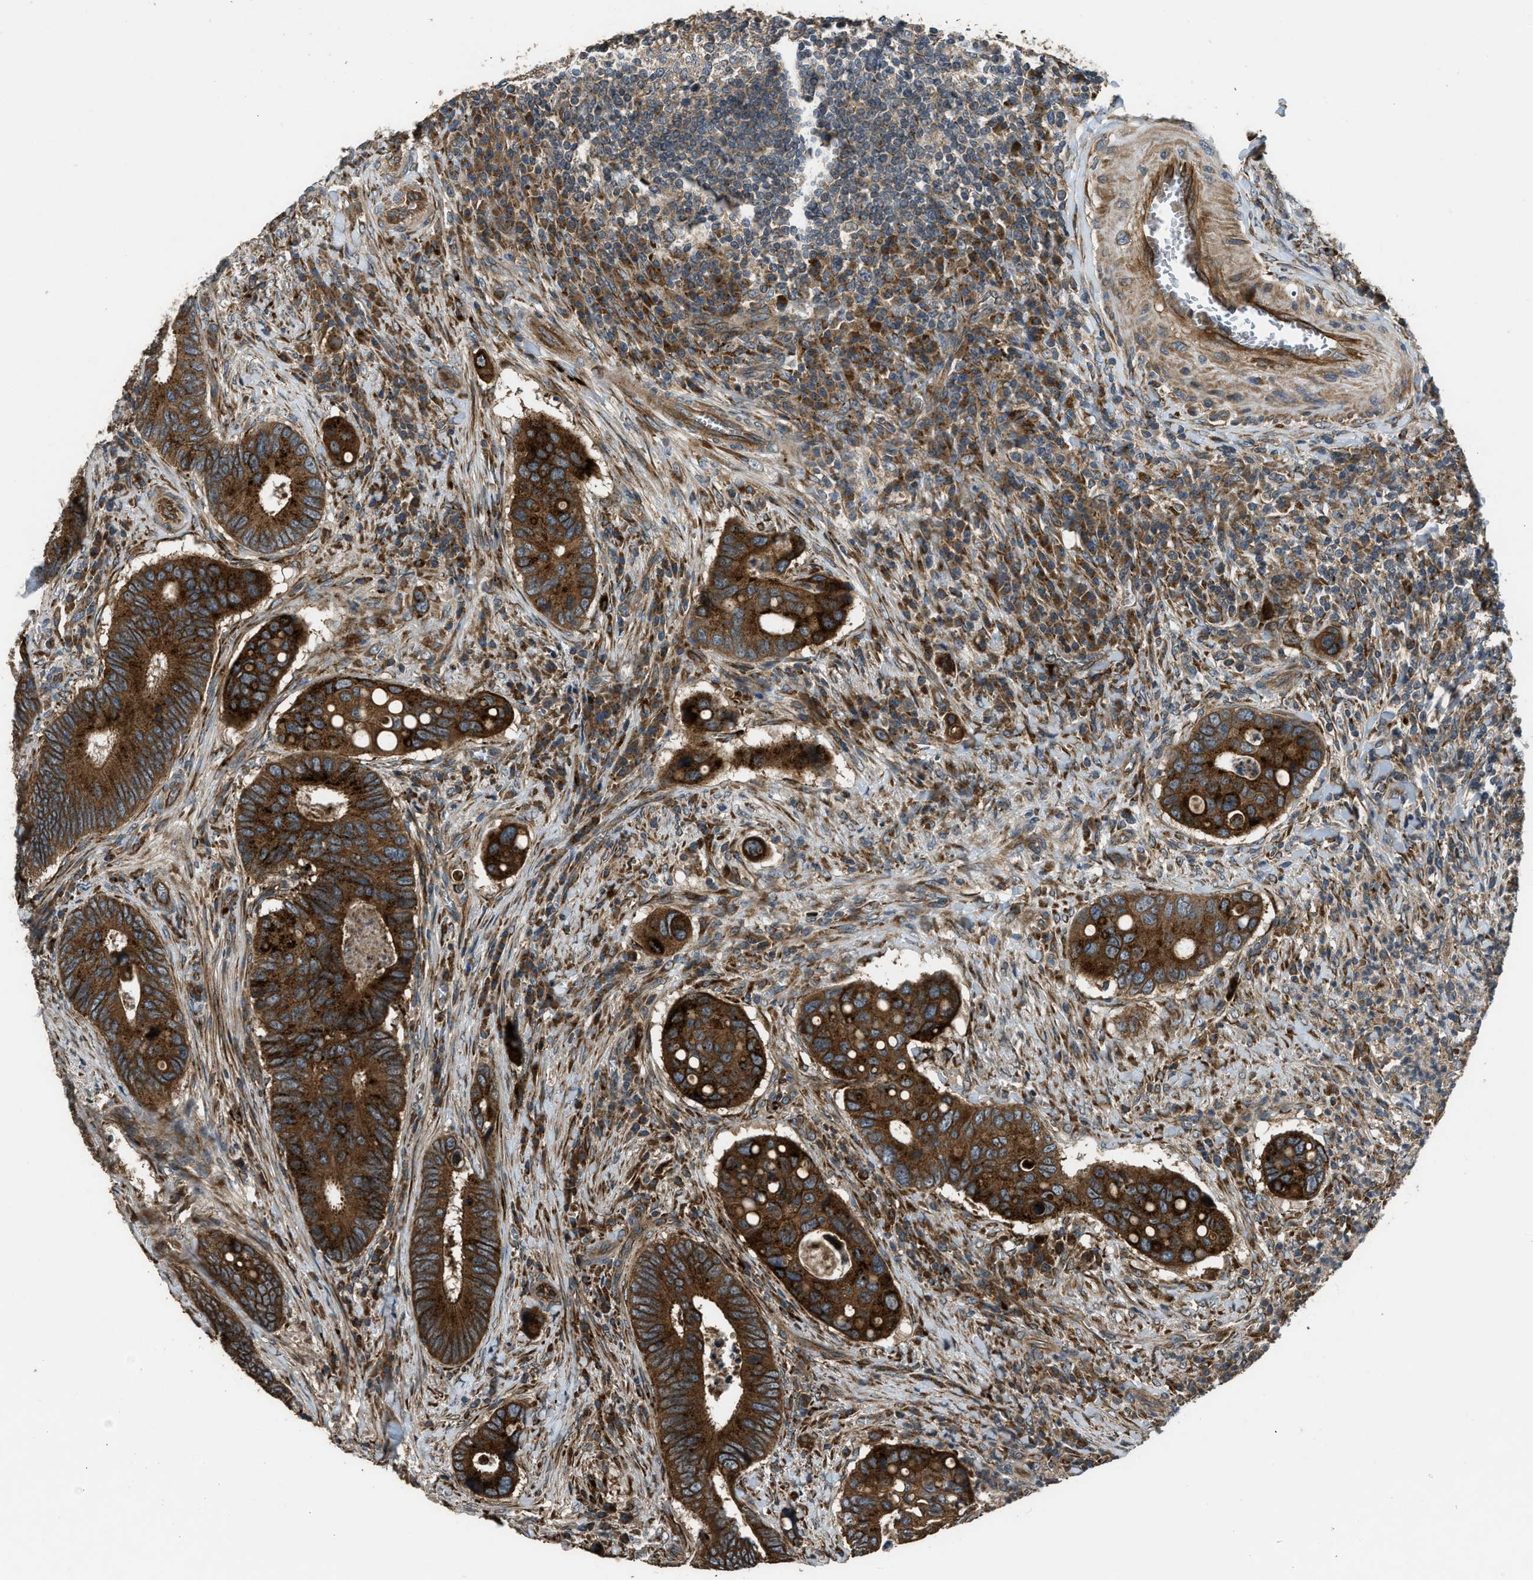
{"staining": {"intensity": "strong", "quantity": ">75%", "location": "cytoplasmic/membranous"}, "tissue": "colorectal cancer", "cell_type": "Tumor cells", "image_type": "cancer", "snomed": [{"axis": "morphology", "description": "Inflammation, NOS"}, {"axis": "morphology", "description": "Adenocarcinoma, NOS"}, {"axis": "topography", "description": "Colon"}], "caption": "DAB (3,3'-diaminobenzidine) immunohistochemical staining of colorectal cancer (adenocarcinoma) reveals strong cytoplasmic/membranous protein positivity in about >75% of tumor cells.", "gene": "GGH", "patient": {"sex": "male", "age": 72}}